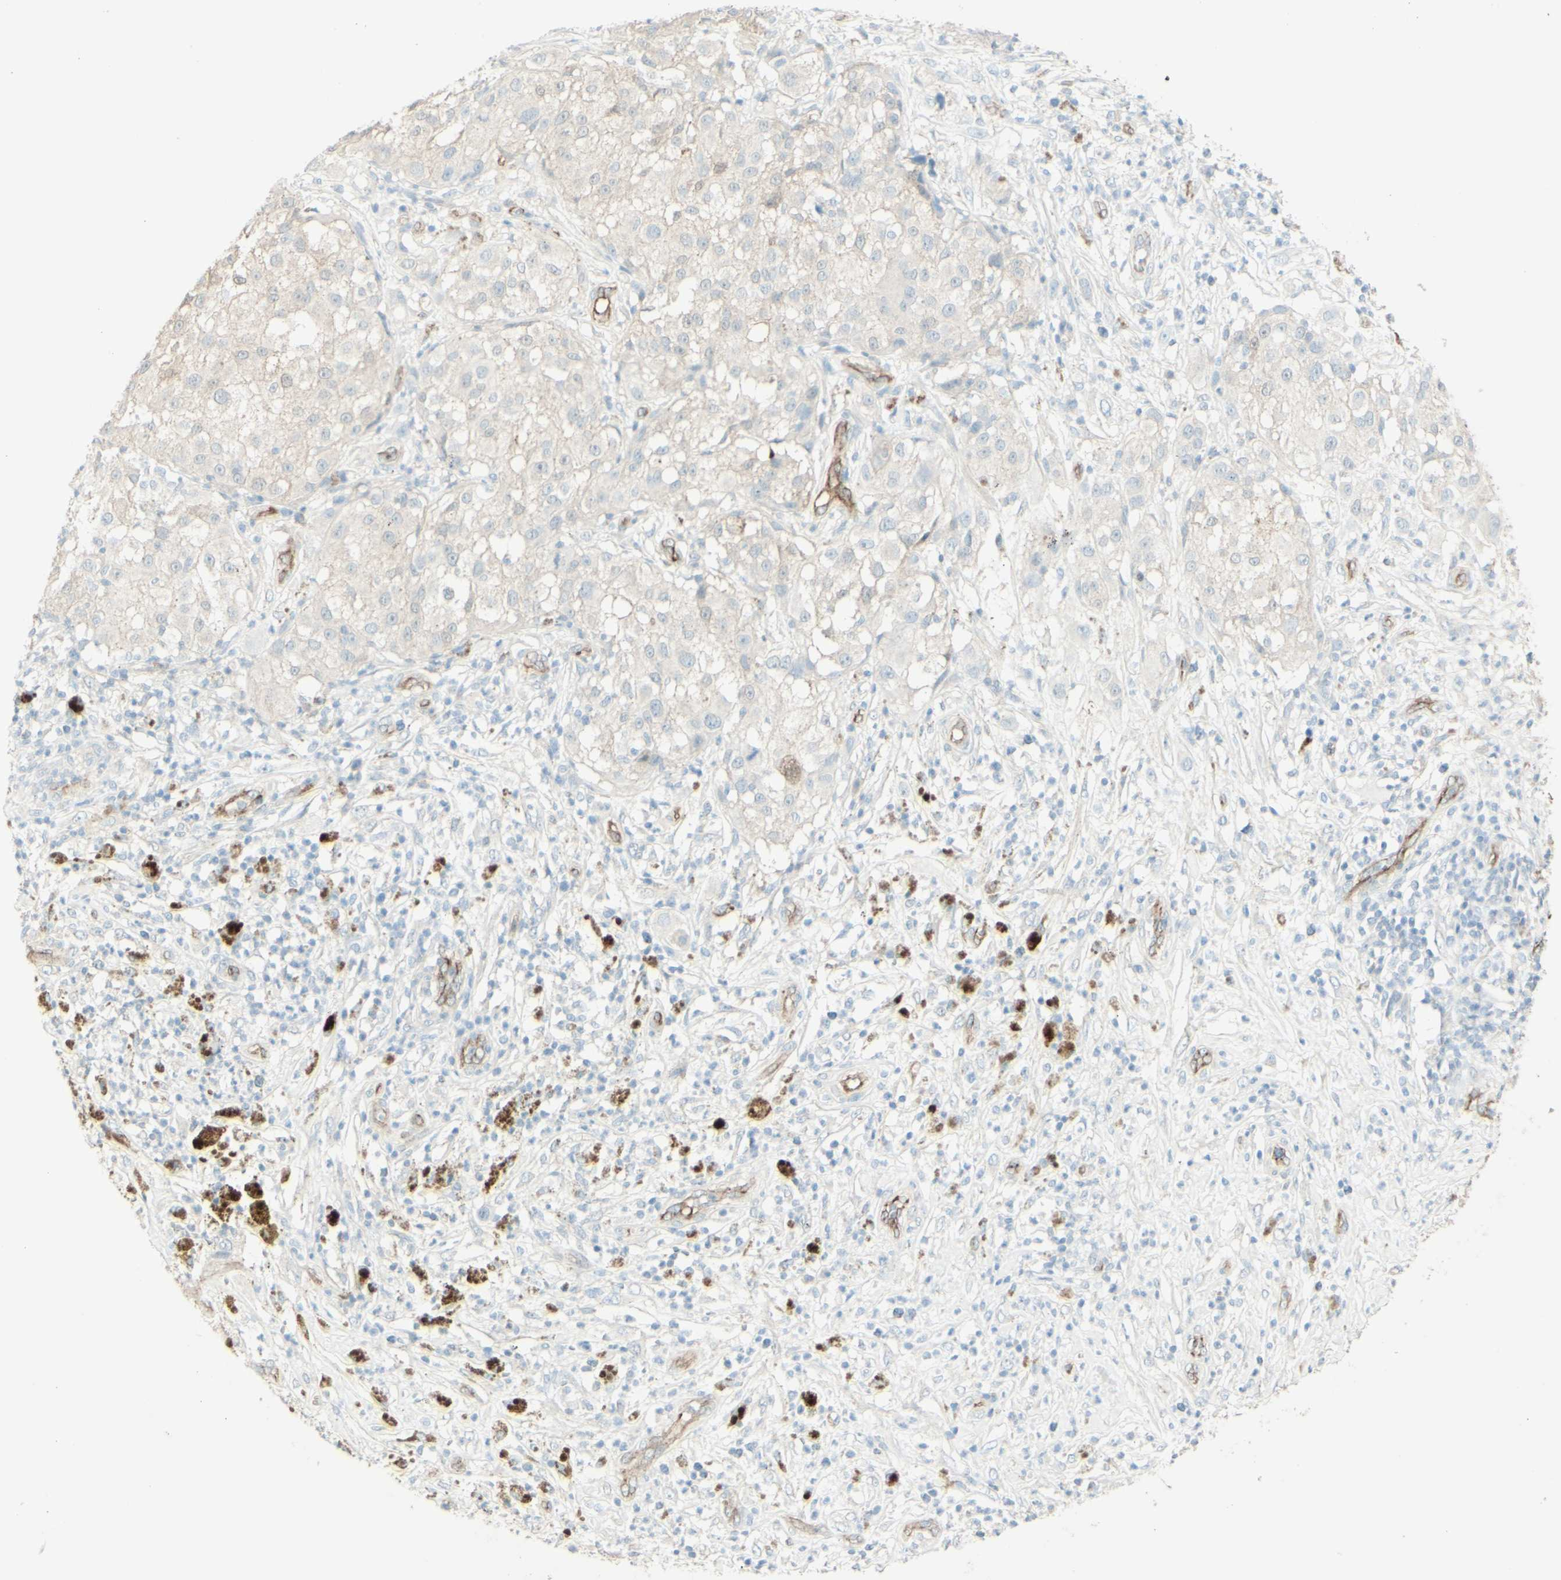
{"staining": {"intensity": "weak", "quantity": "25%-75%", "location": "cytoplasmic/membranous"}, "tissue": "melanoma", "cell_type": "Tumor cells", "image_type": "cancer", "snomed": [{"axis": "morphology", "description": "Necrosis, NOS"}, {"axis": "morphology", "description": "Malignant melanoma, NOS"}, {"axis": "topography", "description": "Skin"}], "caption": "Melanoma stained with DAB immunohistochemistry (IHC) shows low levels of weak cytoplasmic/membranous positivity in approximately 25%-75% of tumor cells. (DAB (3,3'-diaminobenzidine) IHC with brightfield microscopy, high magnification).", "gene": "MYO6", "patient": {"sex": "female", "age": 87}}